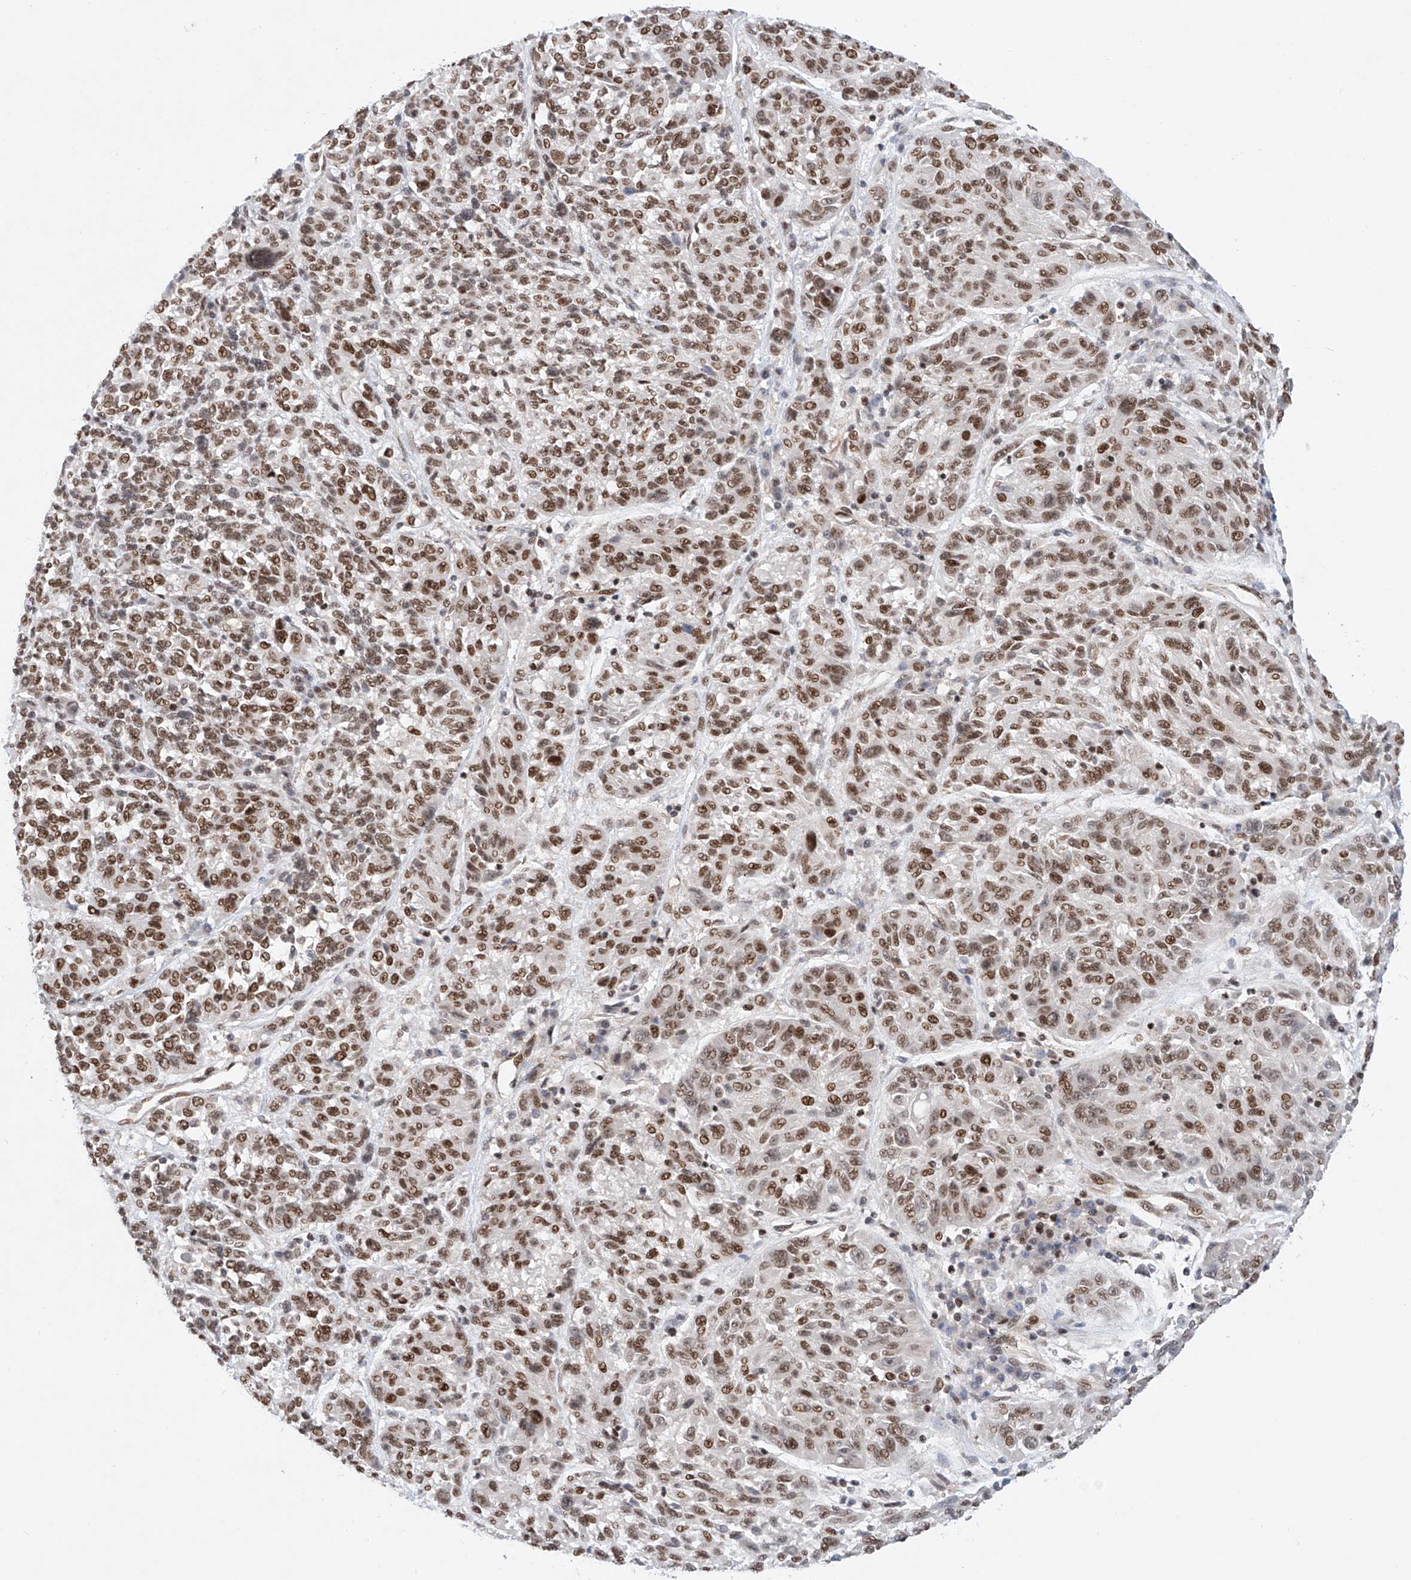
{"staining": {"intensity": "moderate", "quantity": ">75%", "location": "nuclear"}, "tissue": "melanoma", "cell_type": "Tumor cells", "image_type": "cancer", "snomed": [{"axis": "morphology", "description": "Malignant melanoma, NOS"}, {"axis": "topography", "description": "Skin"}], "caption": "Melanoma stained with DAB (3,3'-diaminobenzidine) immunohistochemistry shows medium levels of moderate nuclear positivity in approximately >75% of tumor cells. (DAB = brown stain, brightfield microscopy at high magnification).", "gene": "ZNF470", "patient": {"sex": "male", "age": 53}}